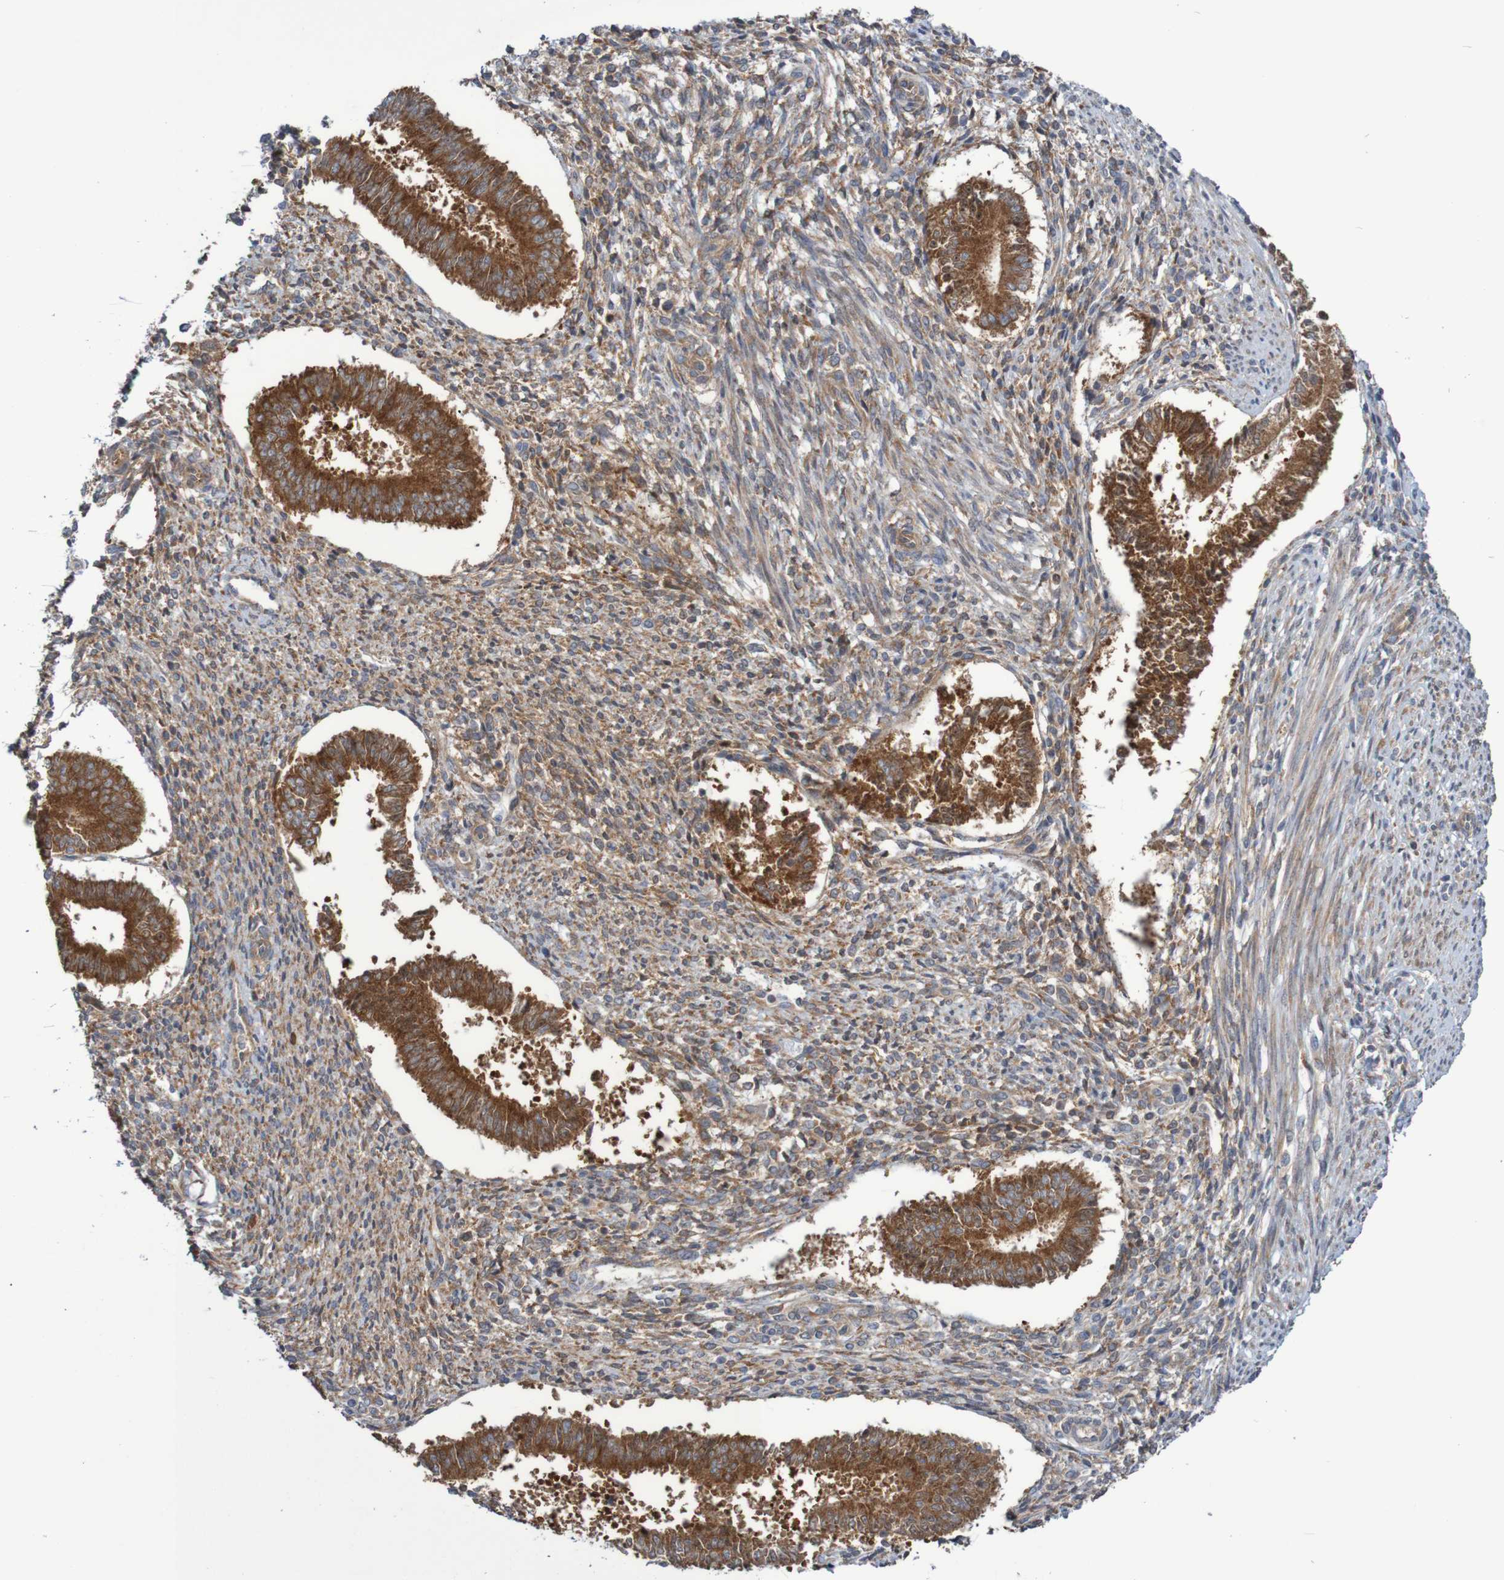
{"staining": {"intensity": "moderate", "quantity": "25%-75%", "location": "cytoplasmic/membranous"}, "tissue": "endometrium", "cell_type": "Cells in endometrial stroma", "image_type": "normal", "snomed": [{"axis": "morphology", "description": "Normal tissue, NOS"}, {"axis": "topography", "description": "Endometrium"}], "caption": "Endometrium was stained to show a protein in brown. There is medium levels of moderate cytoplasmic/membranous positivity in approximately 25%-75% of cells in endometrial stroma. (DAB = brown stain, brightfield microscopy at high magnification).", "gene": "LRRC47", "patient": {"sex": "female", "age": 35}}